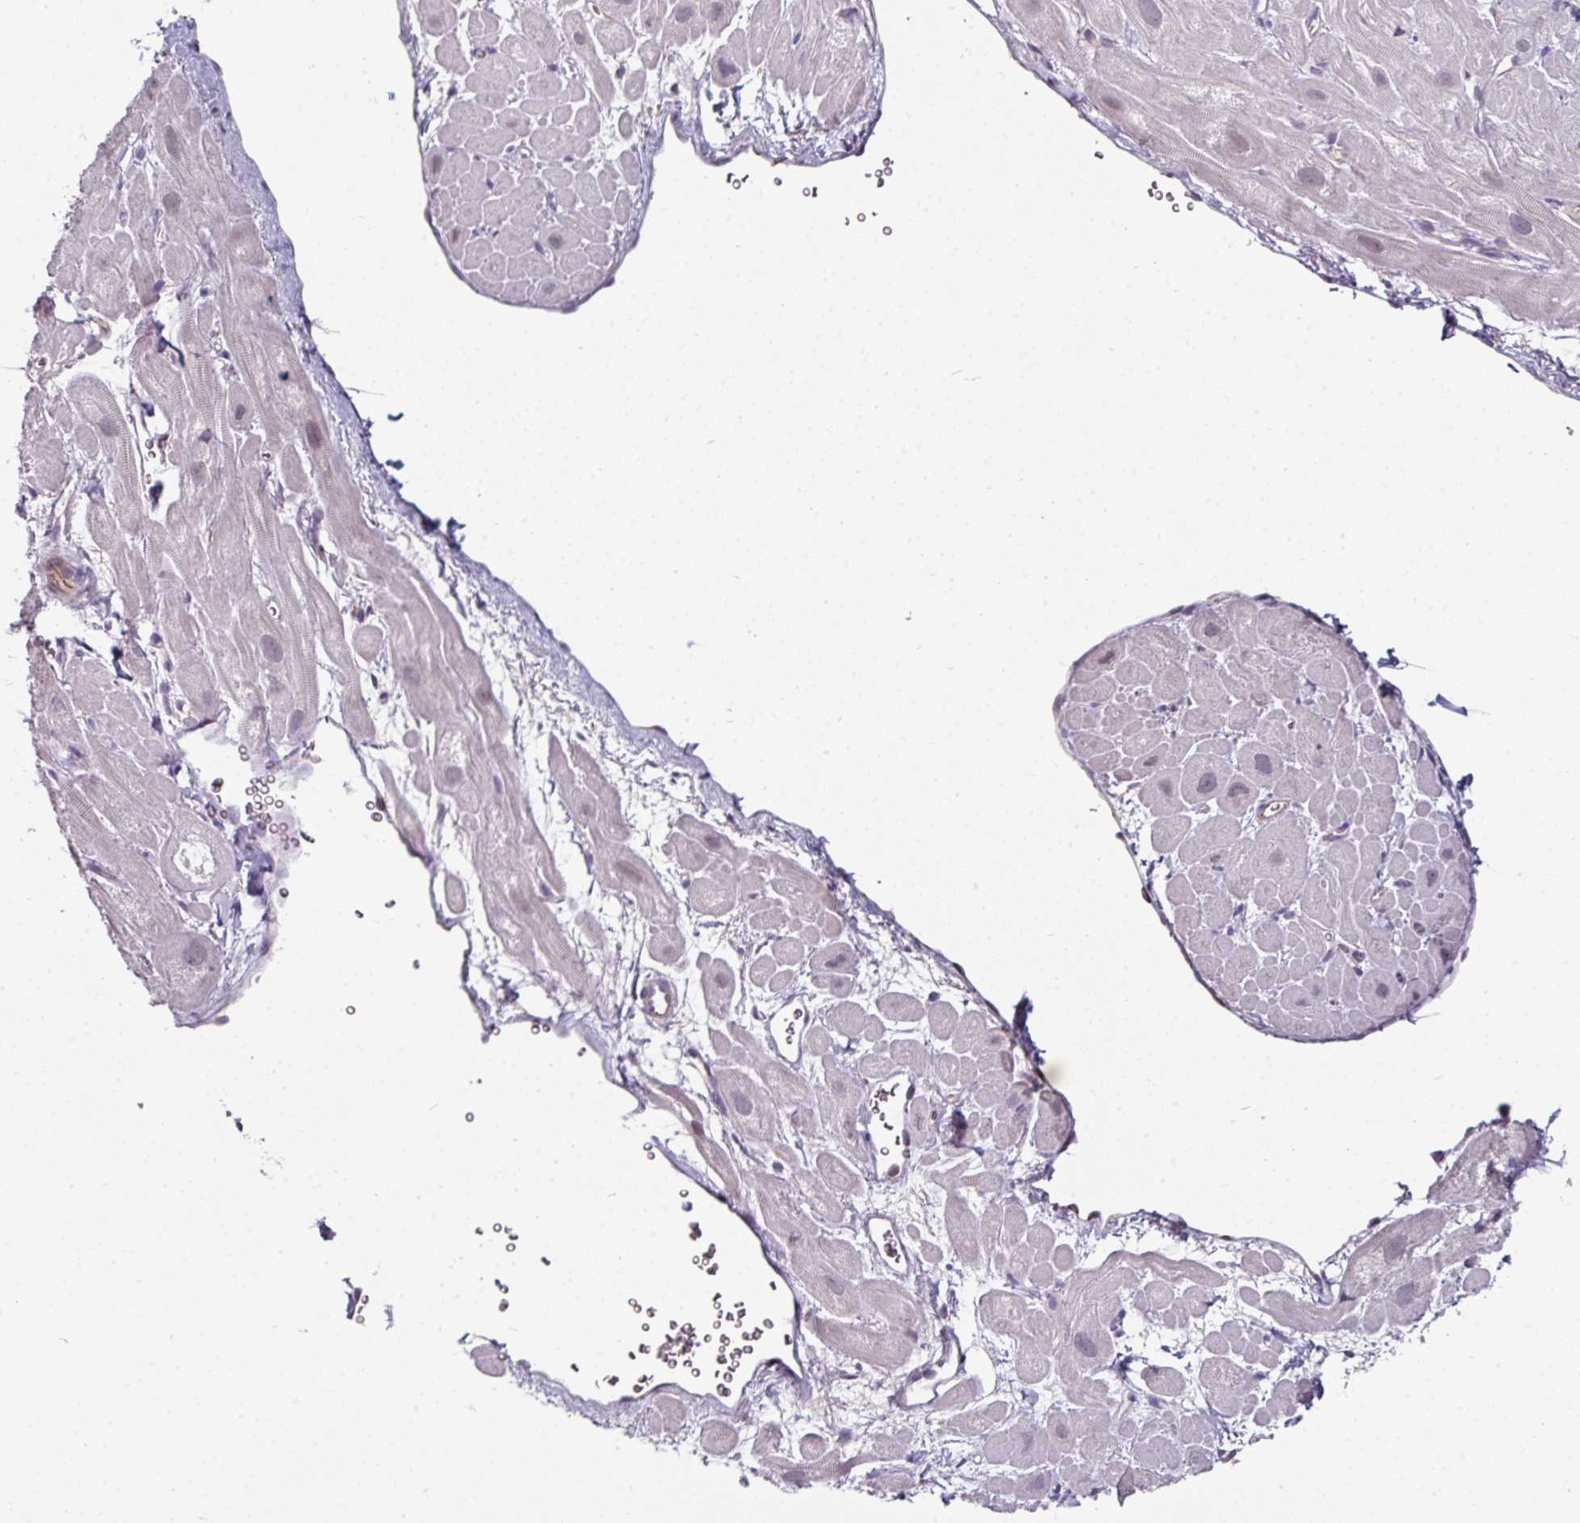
{"staining": {"intensity": "negative", "quantity": "none", "location": "none"}, "tissue": "heart muscle", "cell_type": "Cardiomyocytes", "image_type": "normal", "snomed": [{"axis": "morphology", "description": "Normal tissue, NOS"}, {"axis": "topography", "description": "Heart"}], "caption": "An immunohistochemistry micrograph of benign heart muscle is shown. There is no staining in cardiomyocytes of heart muscle. (IHC, brightfield microscopy, high magnification).", "gene": "EYA3", "patient": {"sex": "male", "age": 49}}